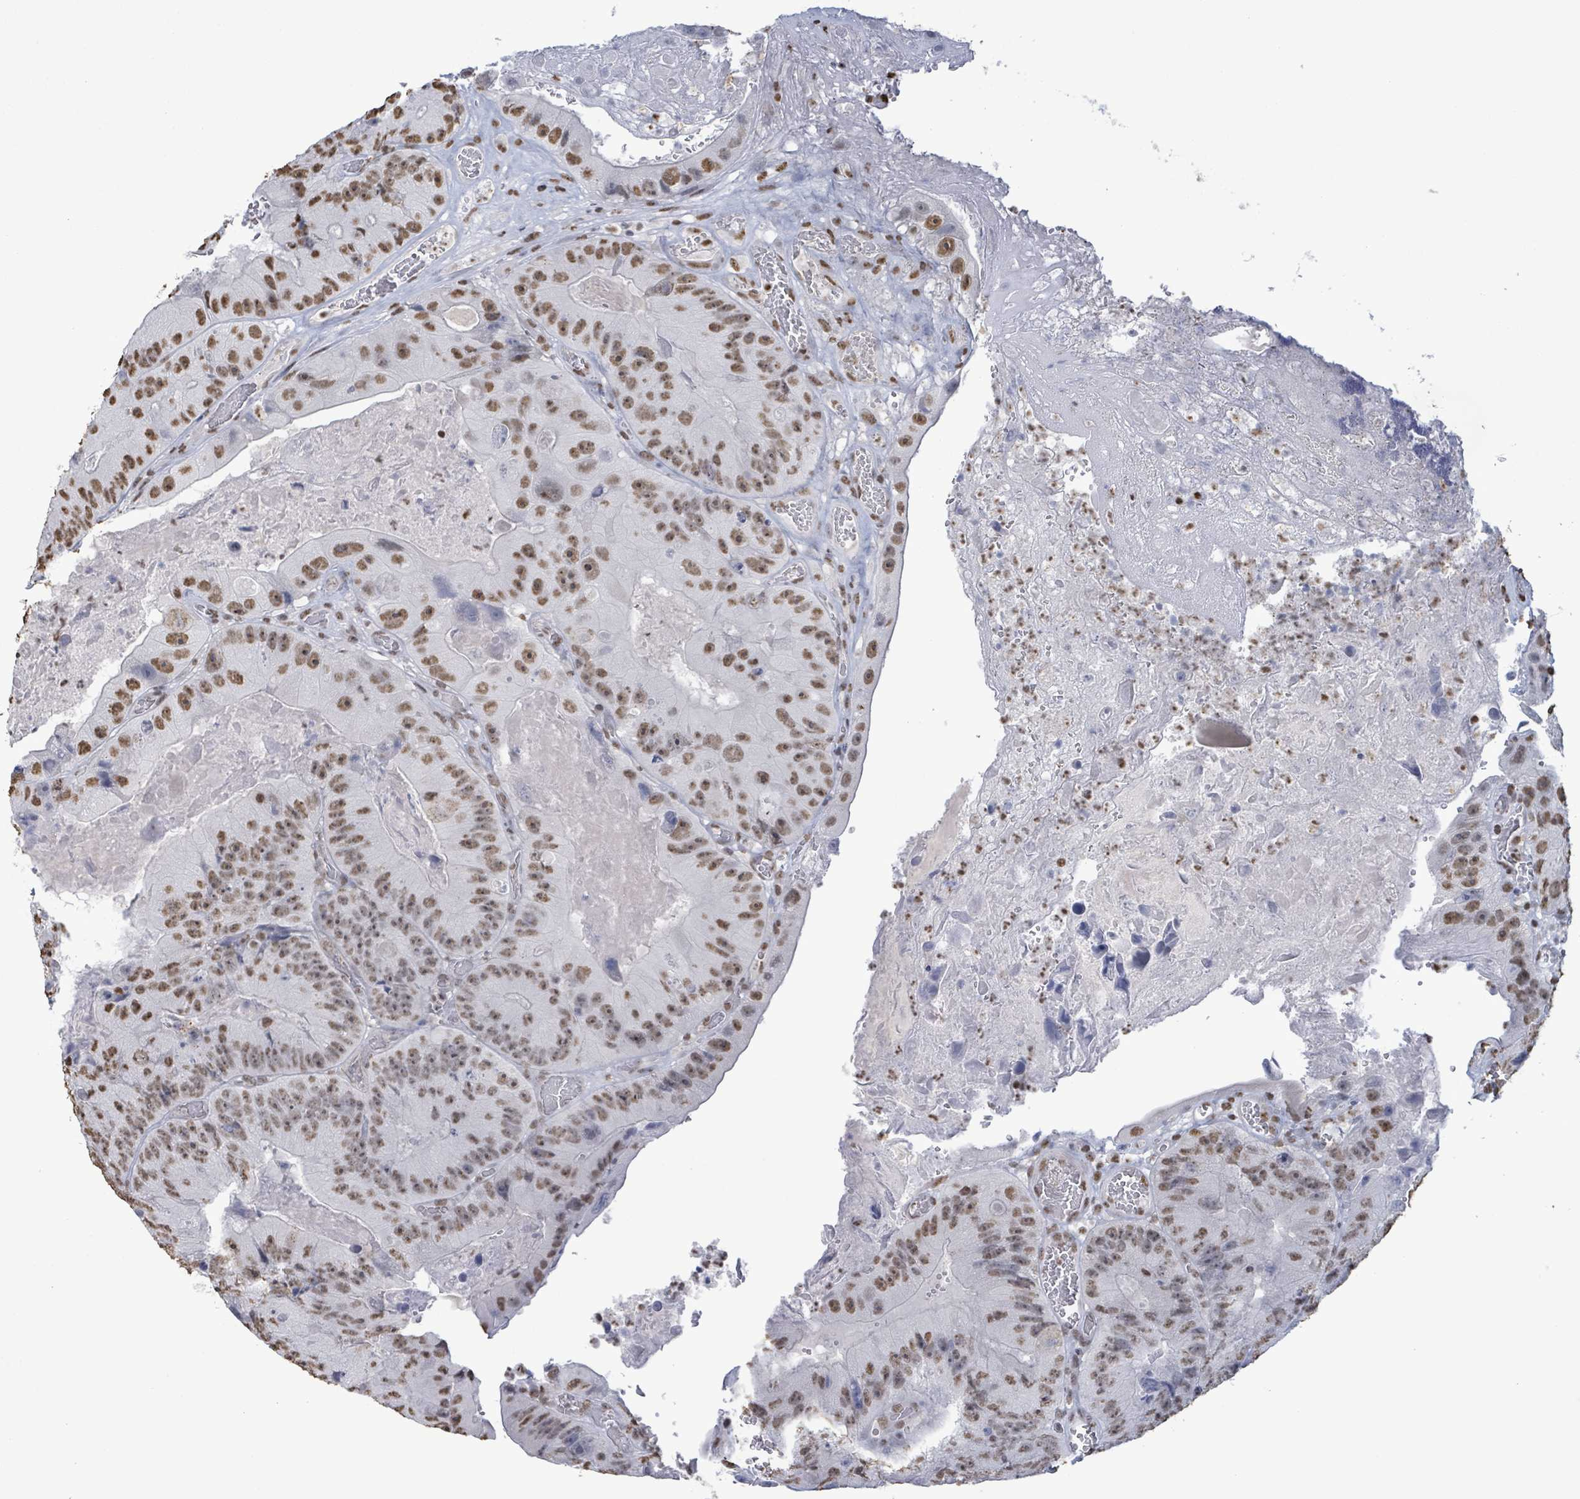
{"staining": {"intensity": "moderate", "quantity": ">75%", "location": "nuclear"}, "tissue": "colorectal cancer", "cell_type": "Tumor cells", "image_type": "cancer", "snomed": [{"axis": "morphology", "description": "Adenocarcinoma, NOS"}, {"axis": "topography", "description": "Colon"}], "caption": "Human colorectal cancer (adenocarcinoma) stained with a brown dye reveals moderate nuclear positive expression in about >75% of tumor cells.", "gene": "SAMD14", "patient": {"sex": "female", "age": 86}}